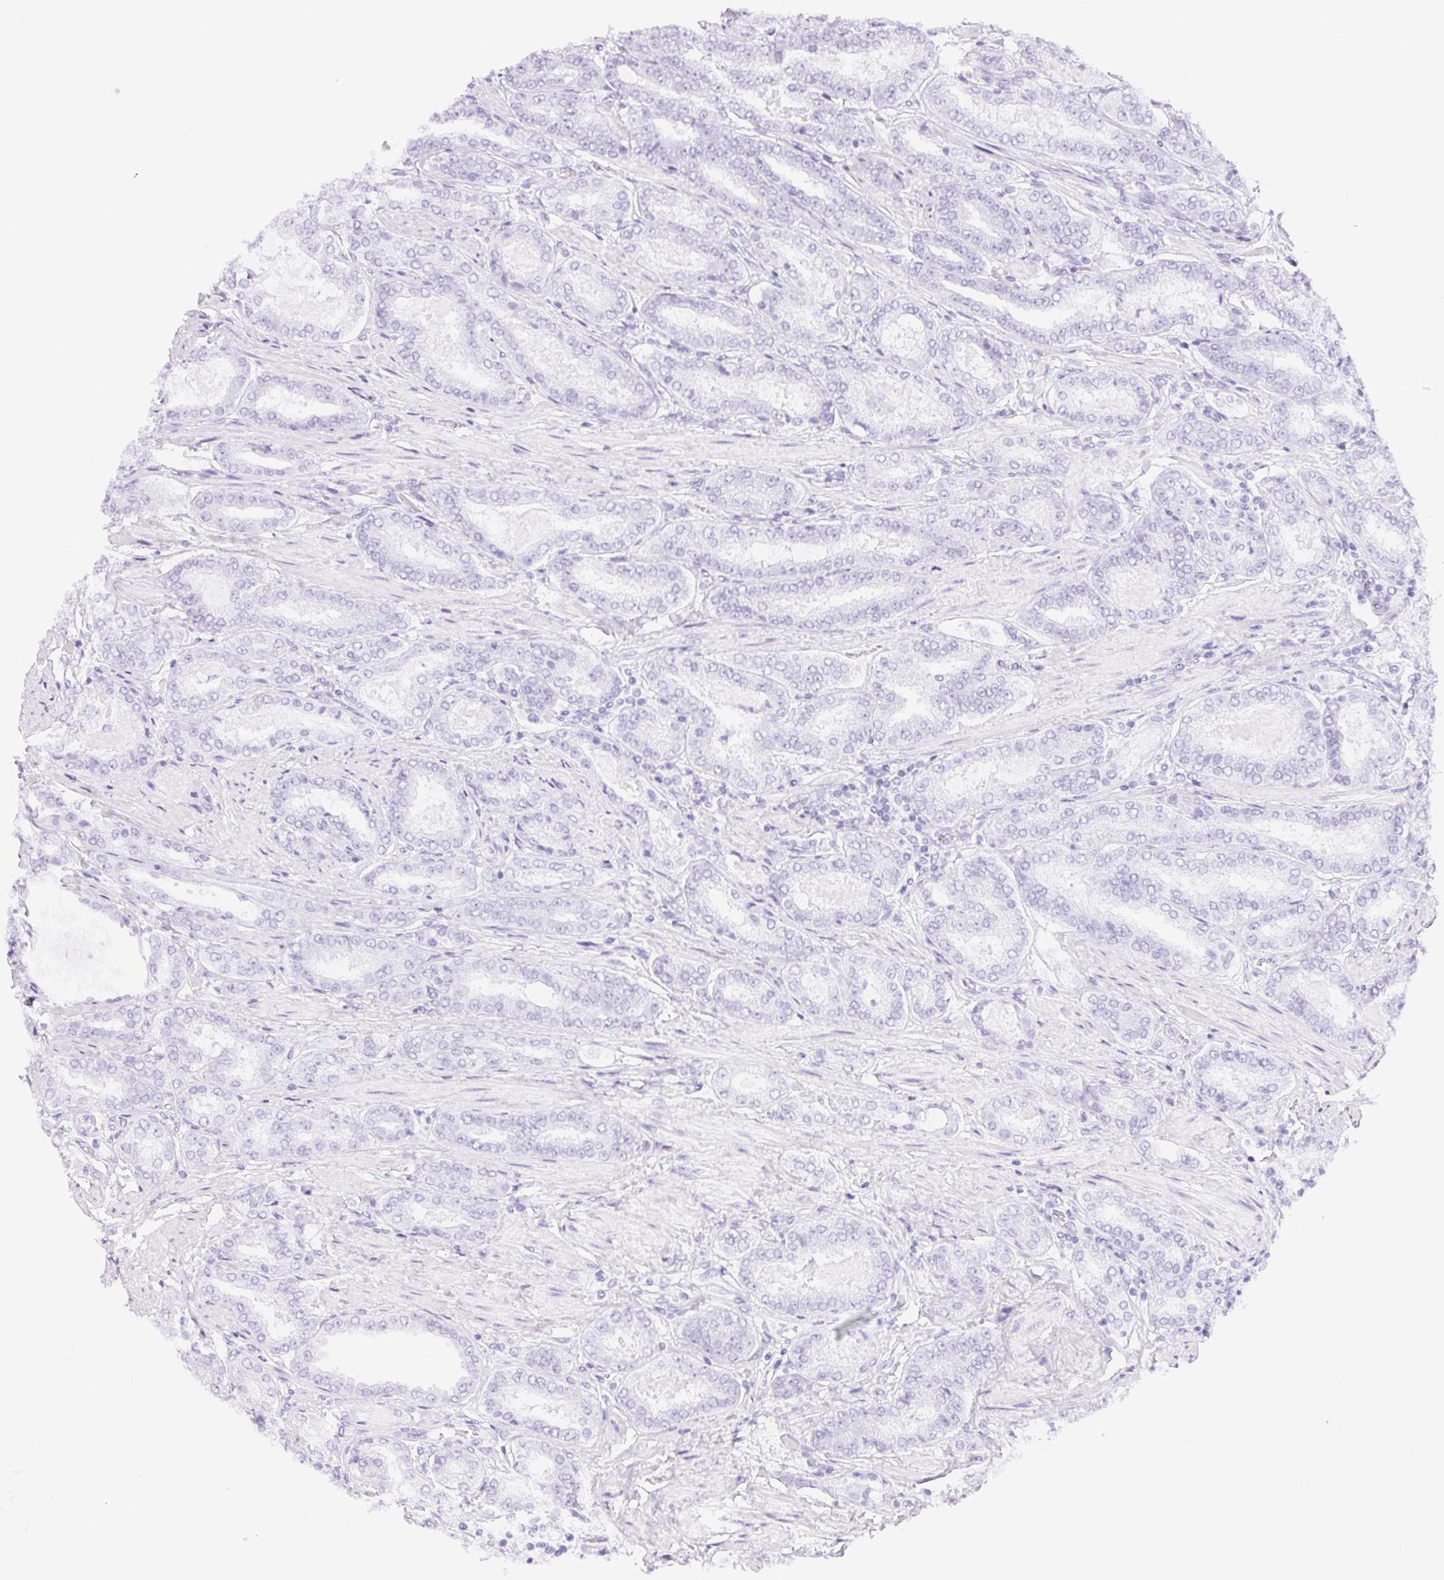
{"staining": {"intensity": "moderate", "quantity": "<25%", "location": "nuclear"}, "tissue": "prostate cancer", "cell_type": "Tumor cells", "image_type": "cancer", "snomed": [{"axis": "morphology", "description": "Adenocarcinoma, High grade"}, {"axis": "topography", "description": "Prostate"}], "caption": "An immunohistochemistry photomicrograph of neoplastic tissue is shown. Protein staining in brown labels moderate nuclear positivity in prostate cancer (high-grade adenocarcinoma) within tumor cells.", "gene": "ZNF80", "patient": {"sex": "male", "age": 63}}